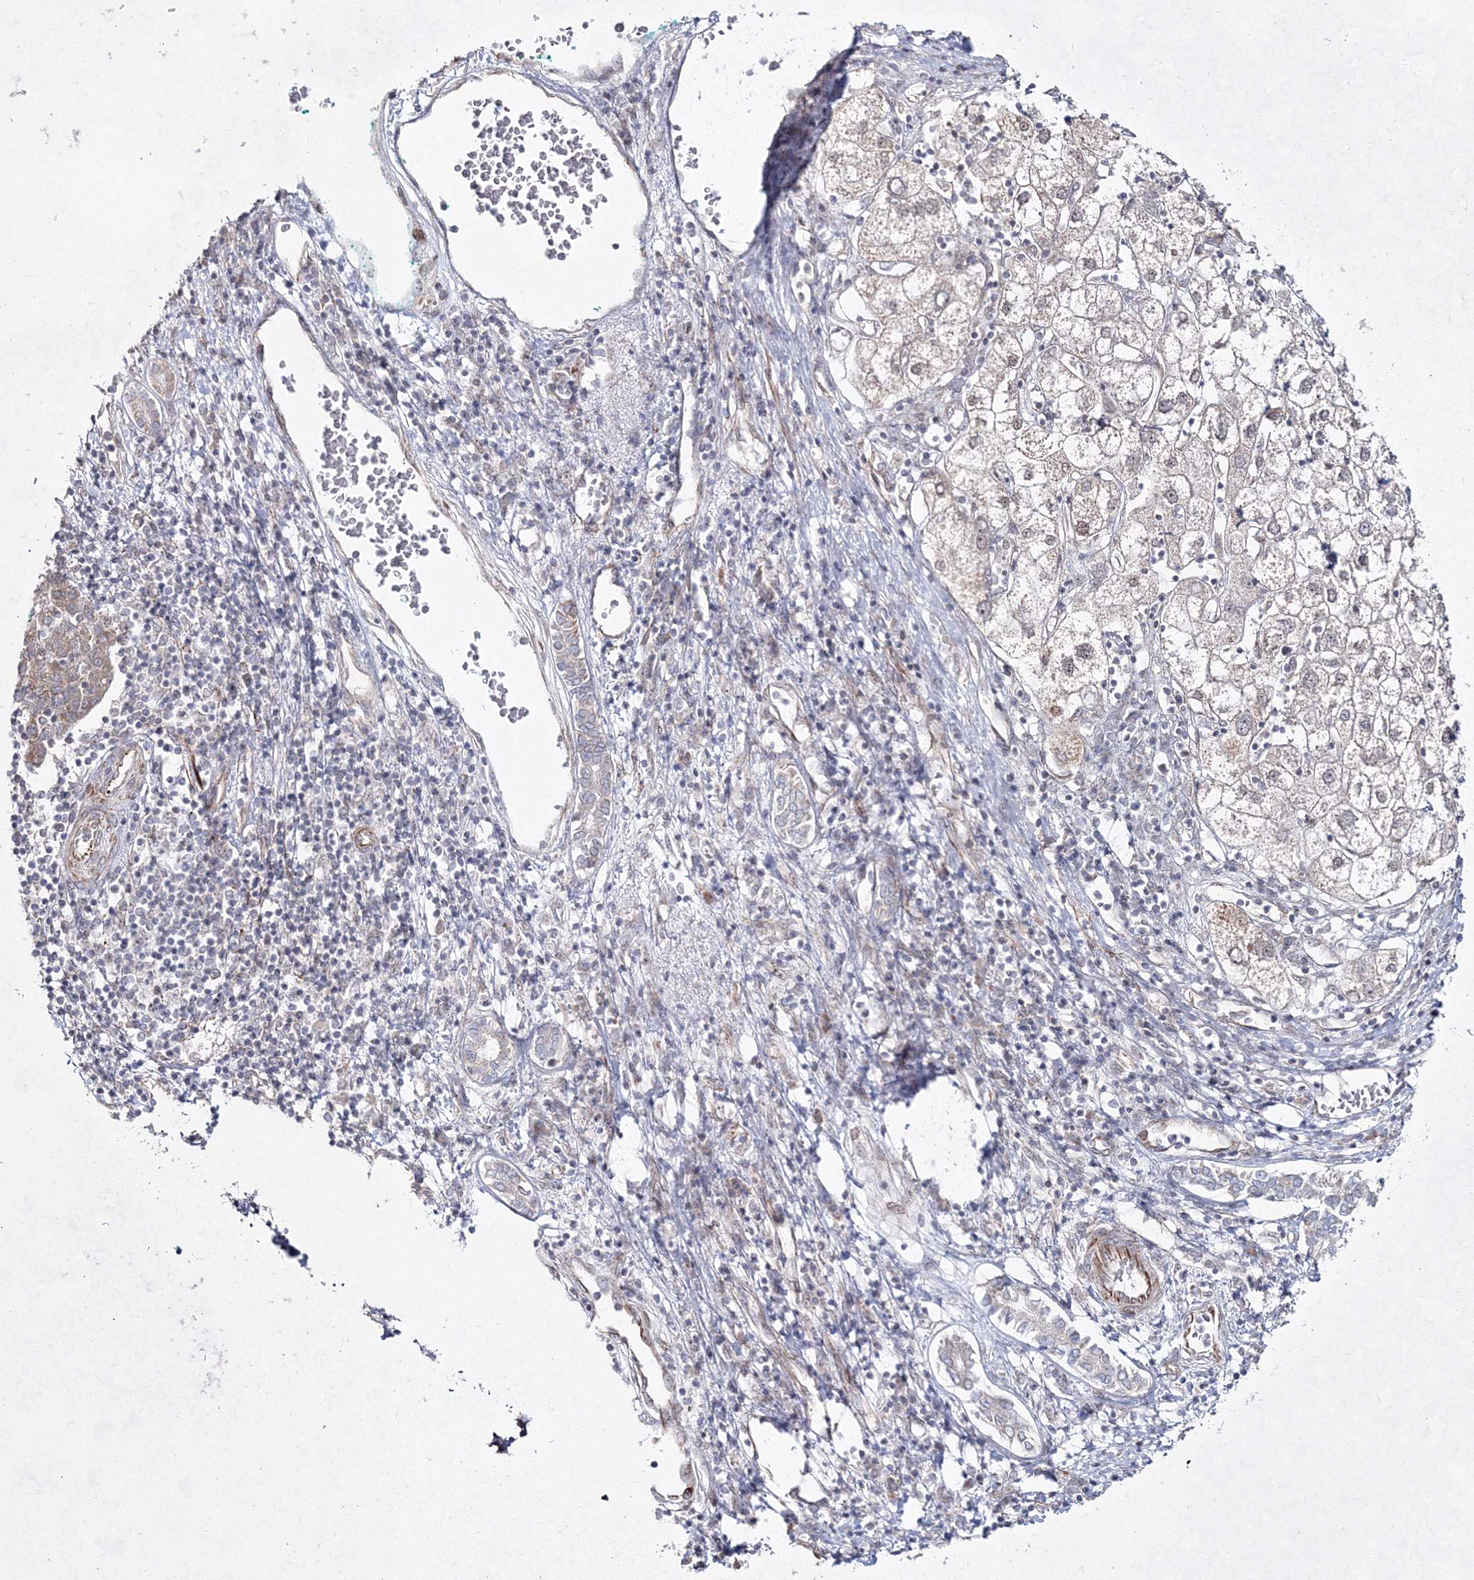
{"staining": {"intensity": "negative", "quantity": "none", "location": "none"}, "tissue": "liver cancer", "cell_type": "Tumor cells", "image_type": "cancer", "snomed": [{"axis": "morphology", "description": "Carcinoma, Hepatocellular, NOS"}, {"axis": "topography", "description": "Liver"}], "caption": "This is a photomicrograph of immunohistochemistry (IHC) staining of liver cancer, which shows no positivity in tumor cells.", "gene": "SNIP1", "patient": {"sex": "male", "age": 65}}